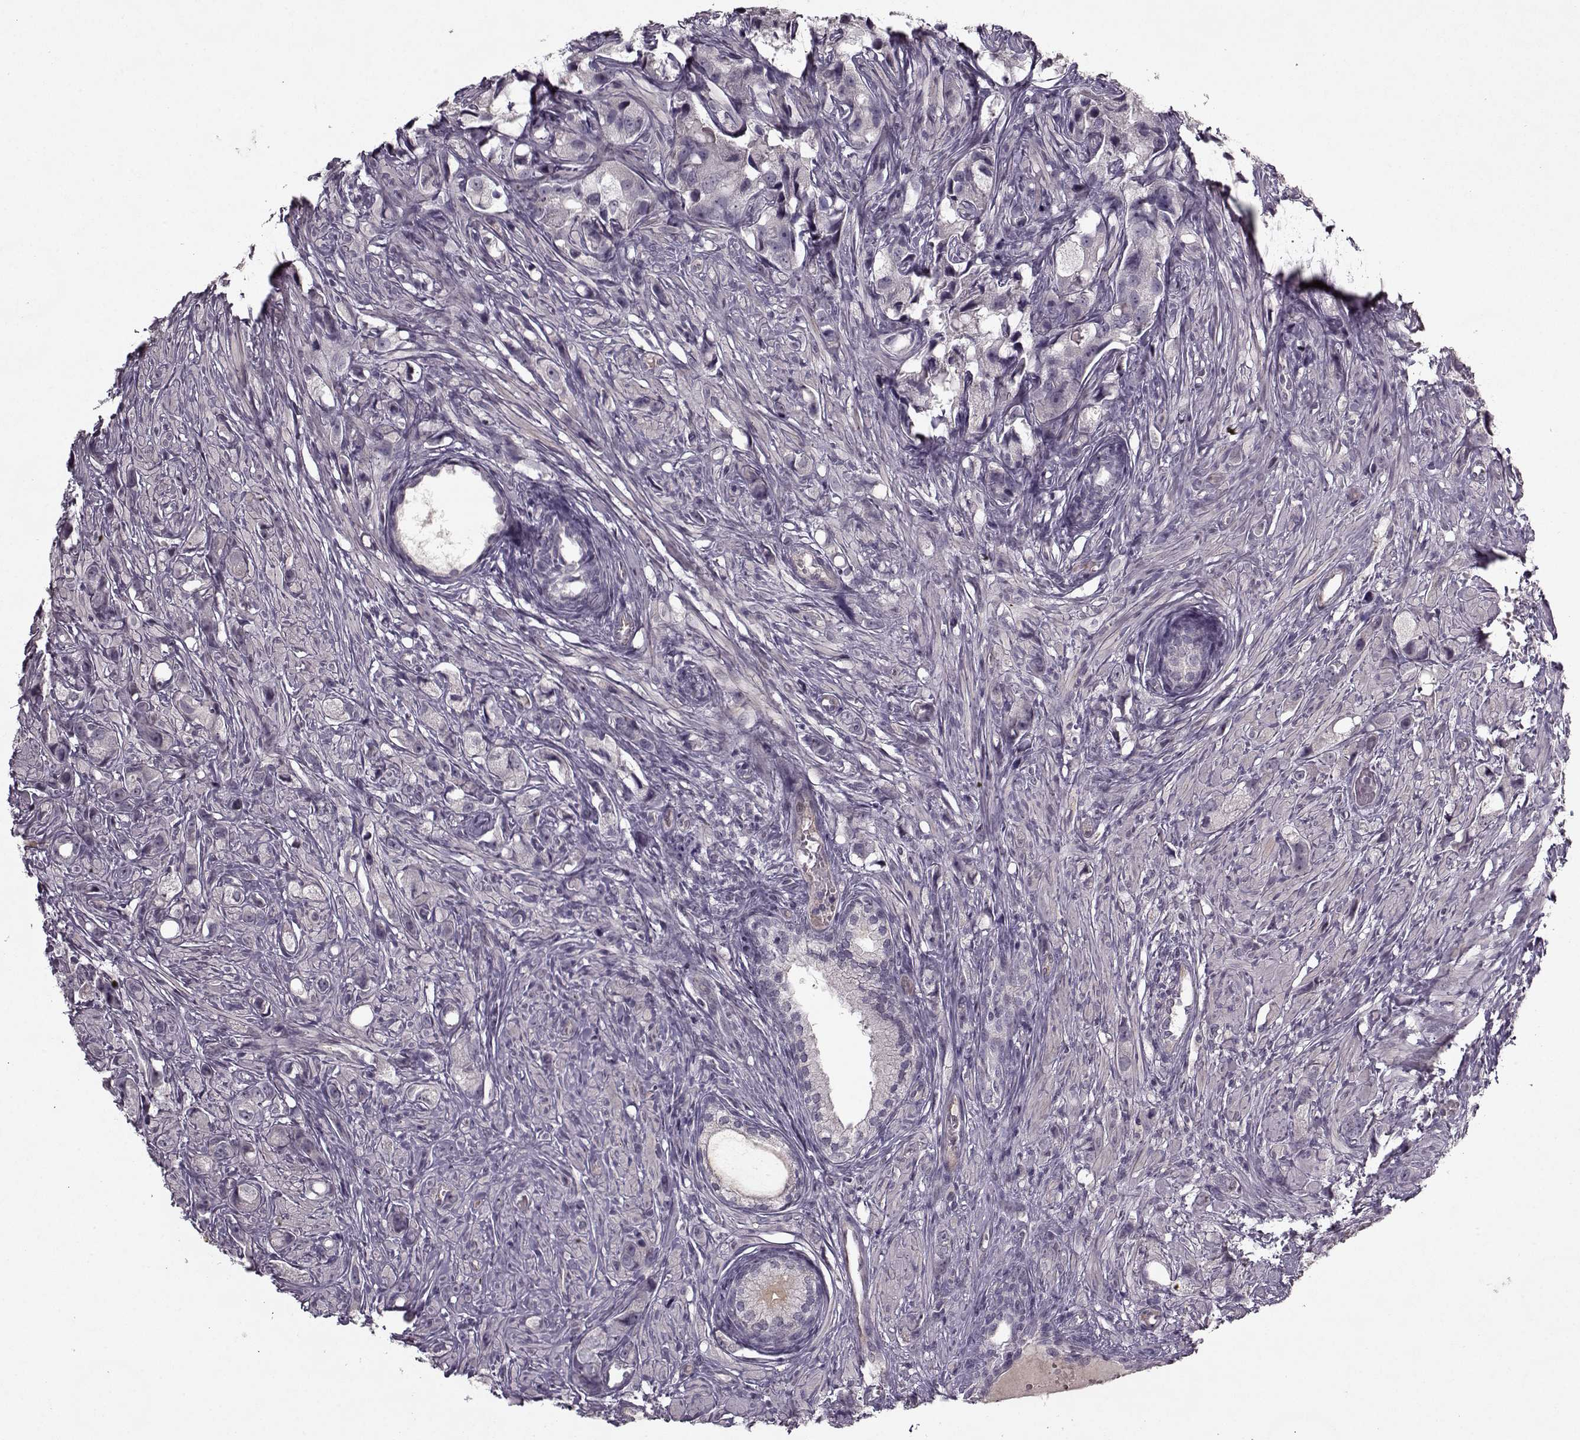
{"staining": {"intensity": "negative", "quantity": "none", "location": "none"}, "tissue": "prostate cancer", "cell_type": "Tumor cells", "image_type": "cancer", "snomed": [{"axis": "morphology", "description": "Adenocarcinoma, High grade"}, {"axis": "topography", "description": "Prostate"}], "caption": "An immunohistochemistry histopathology image of prostate adenocarcinoma (high-grade) is shown. There is no staining in tumor cells of prostate adenocarcinoma (high-grade).", "gene": "KRT9", "patient": {"sex": "male", "age": 75}}